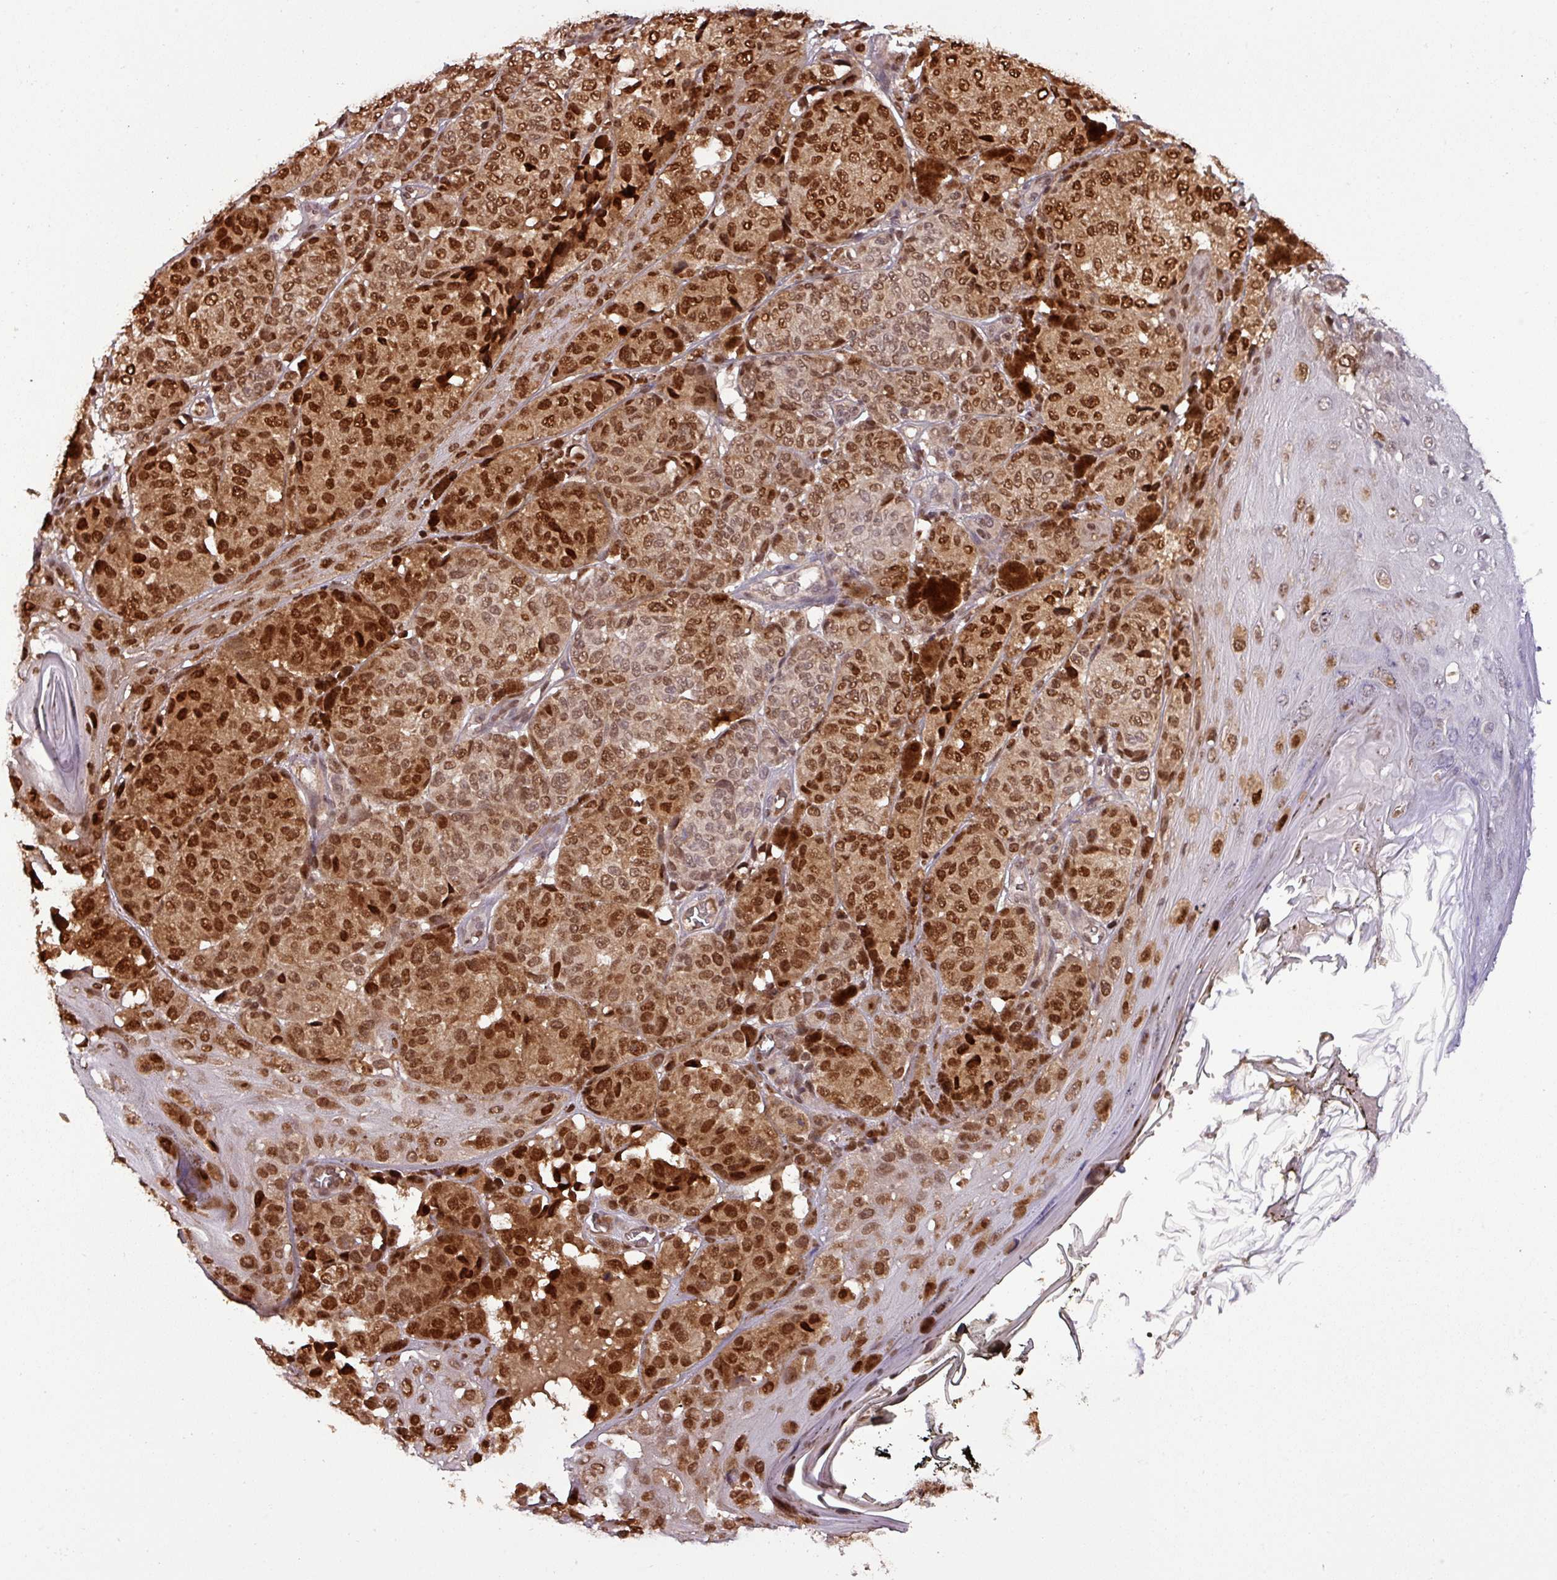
{"staining": {"intensity": "moderate", "quantity": ">75%", "location": "cytoplasmic/membranous,nuclear"}, "tissue": "melanoma", "cell_type": "Tumor cells", "image_type": "cancer", "snomed": [{"axis": "morphology", "description": "Malignant melanoma, NOS"}, {"axis": "topography", "description": "Skin"}], "caption": "Brown immunohistochemical staining in malignant melanoma displays moderate cytoplasmic/membranous and nuclear staining in approximately >75% of tumor cells.", "gene": "NOB1", "patient": {"sex": "male", "age": 42}}